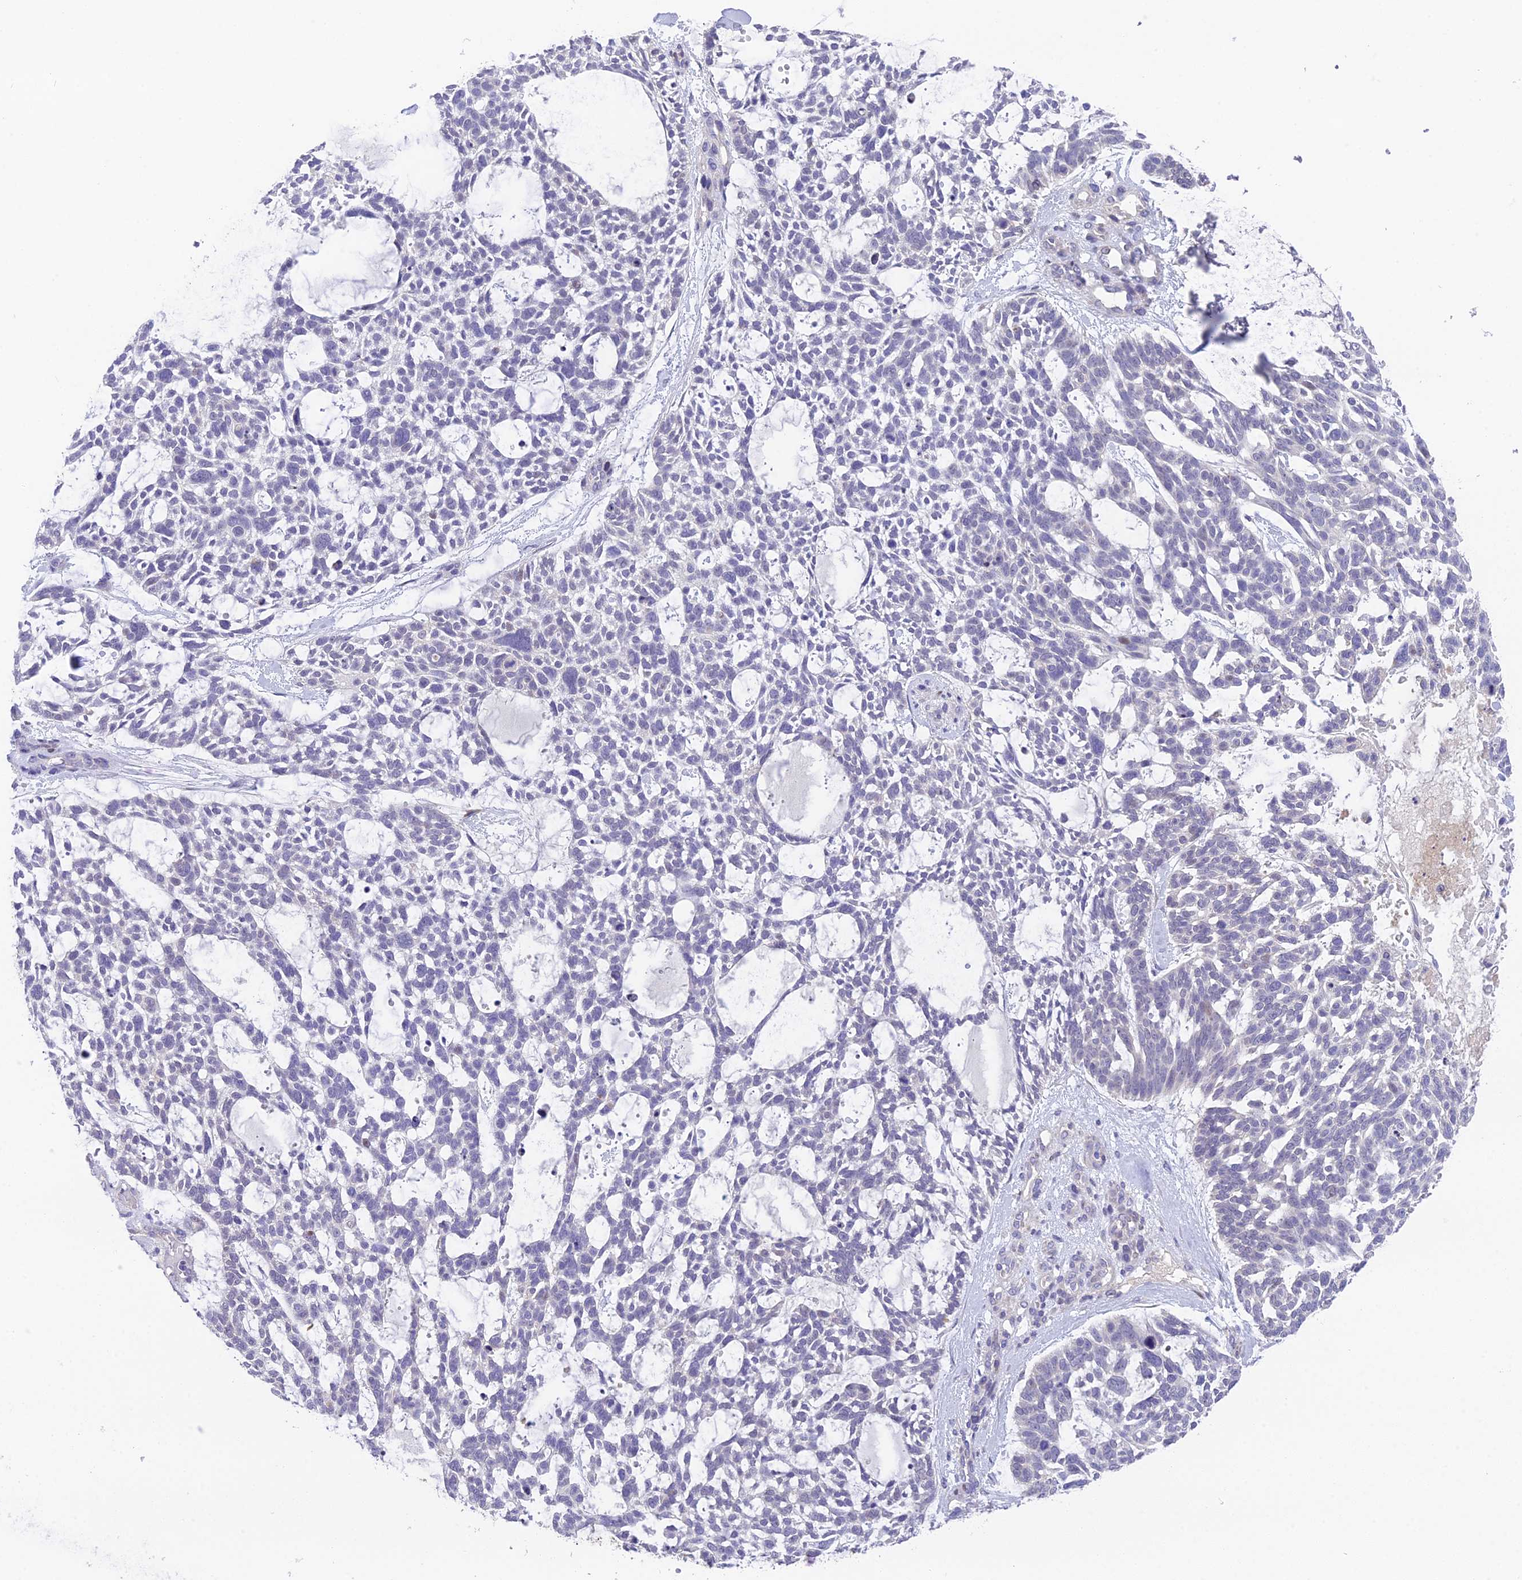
{"staining": {"intensity": "negative", "quantity": "none", "location": "none"}, "tissue": "skin cancer", "cell_type": "Tumor cells", "image_type": "cancer", "snomed": [{"axis": "morphology", "description": "Basal cell carcinoma"}, {"axis": "topography", "description": "Skin"}], "caption": "The histopathology image reveals no staining of tumor cells in skin basal cell carcinoma. (Immunohistochemistry (ihc), brightfield microscopy, high magnification).", "gene": "PUS10", "patient": {"sex": "male", "age": 88}}